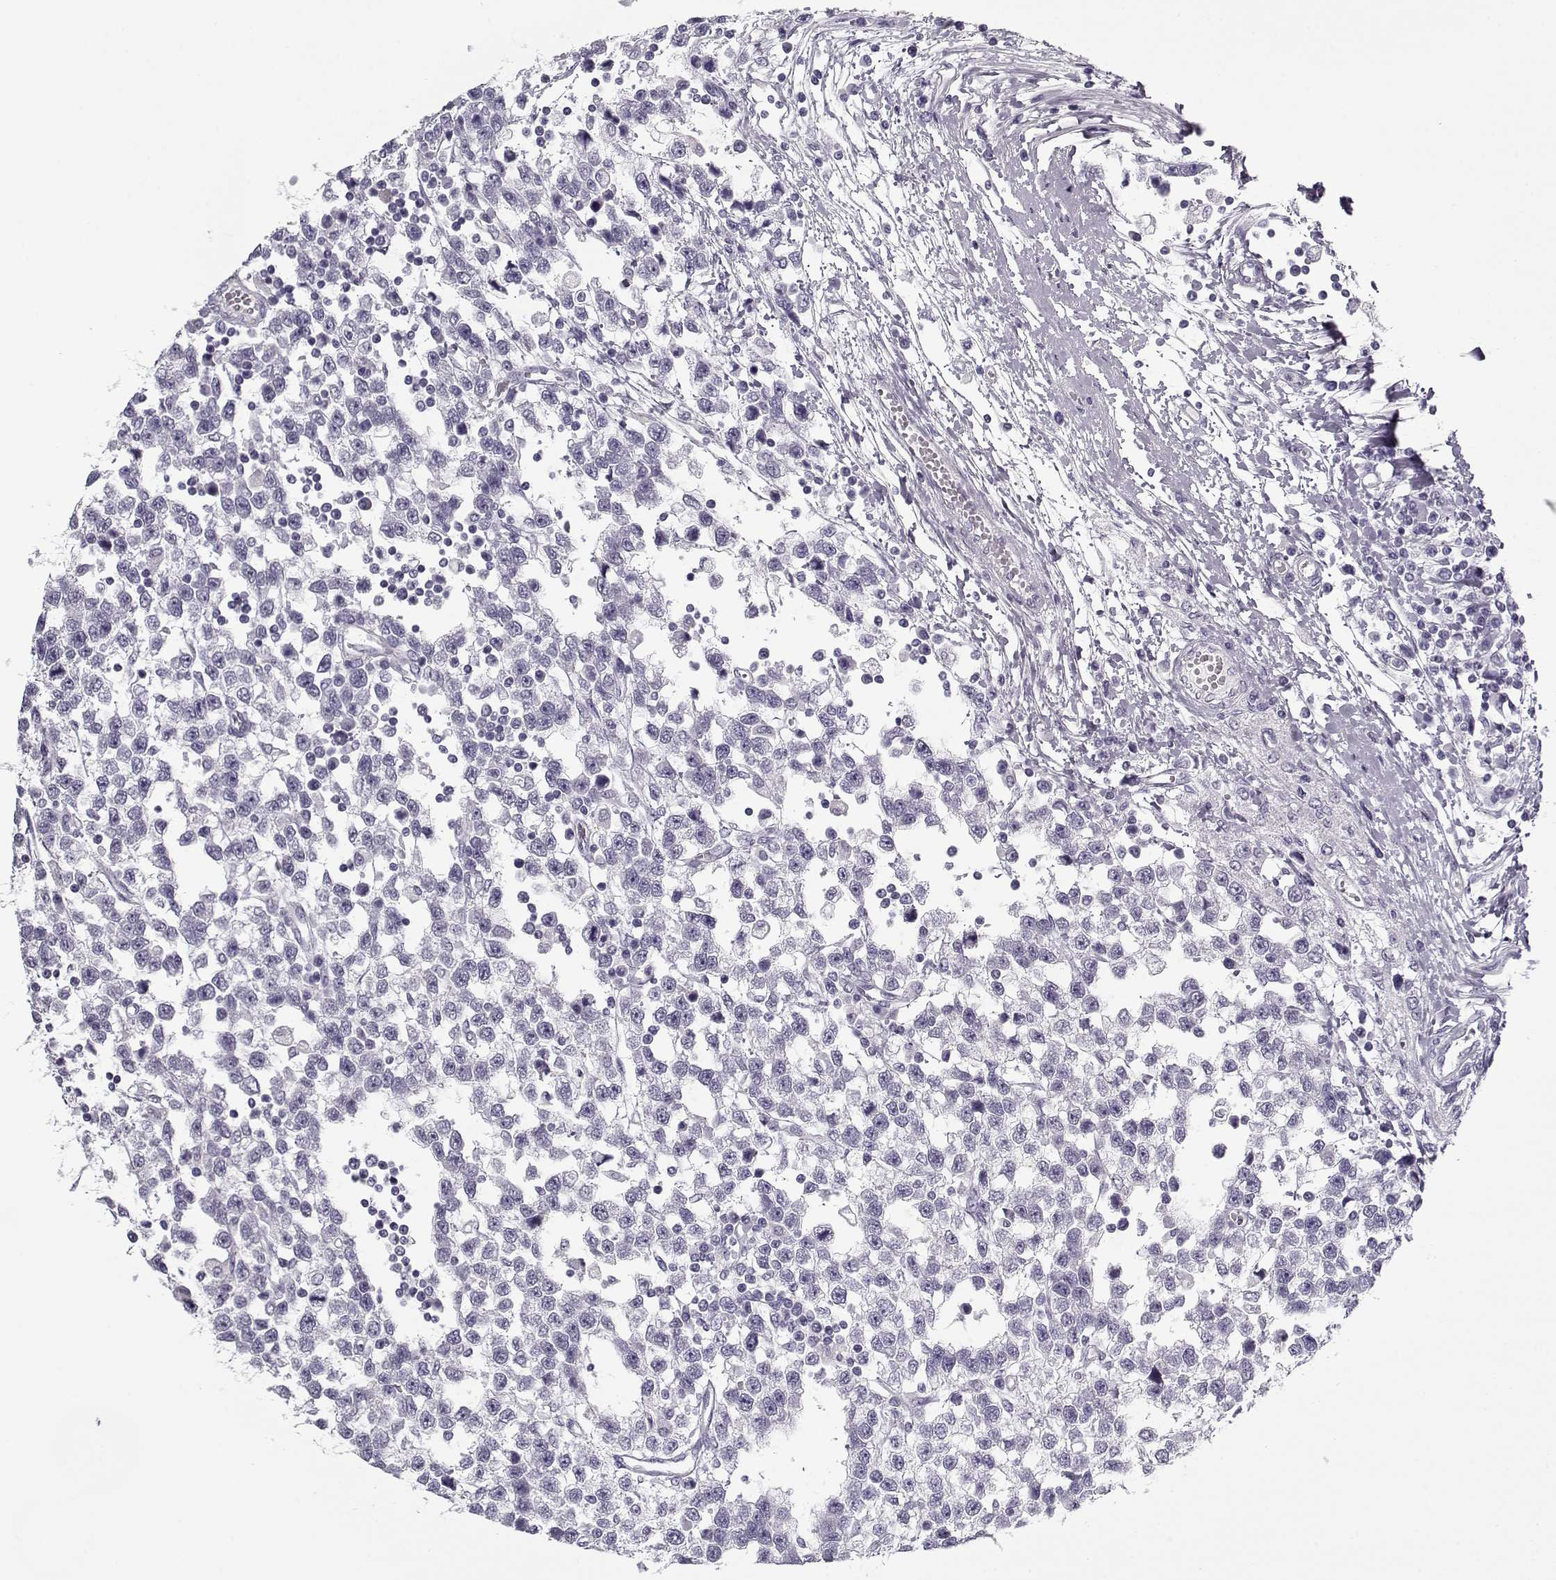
{"staining": {"intensity": "negative", "quantity": "none", "location": "none"}, "tissue": "testis cancer", "cell_type": "Tumor cells", "image_type": "cancer", "snomed": [{"axis": "morphology", "description": "Seminoma, NOS"}, {"axis": "topography", "description": "Testis"}], "caption": "Immunohistochemical staining of testis cancer (seminoma) exhibits no significant positivity in tumor cells.", "gene": "CCDC136", "patient": {"sex": "male", "age": 34}}